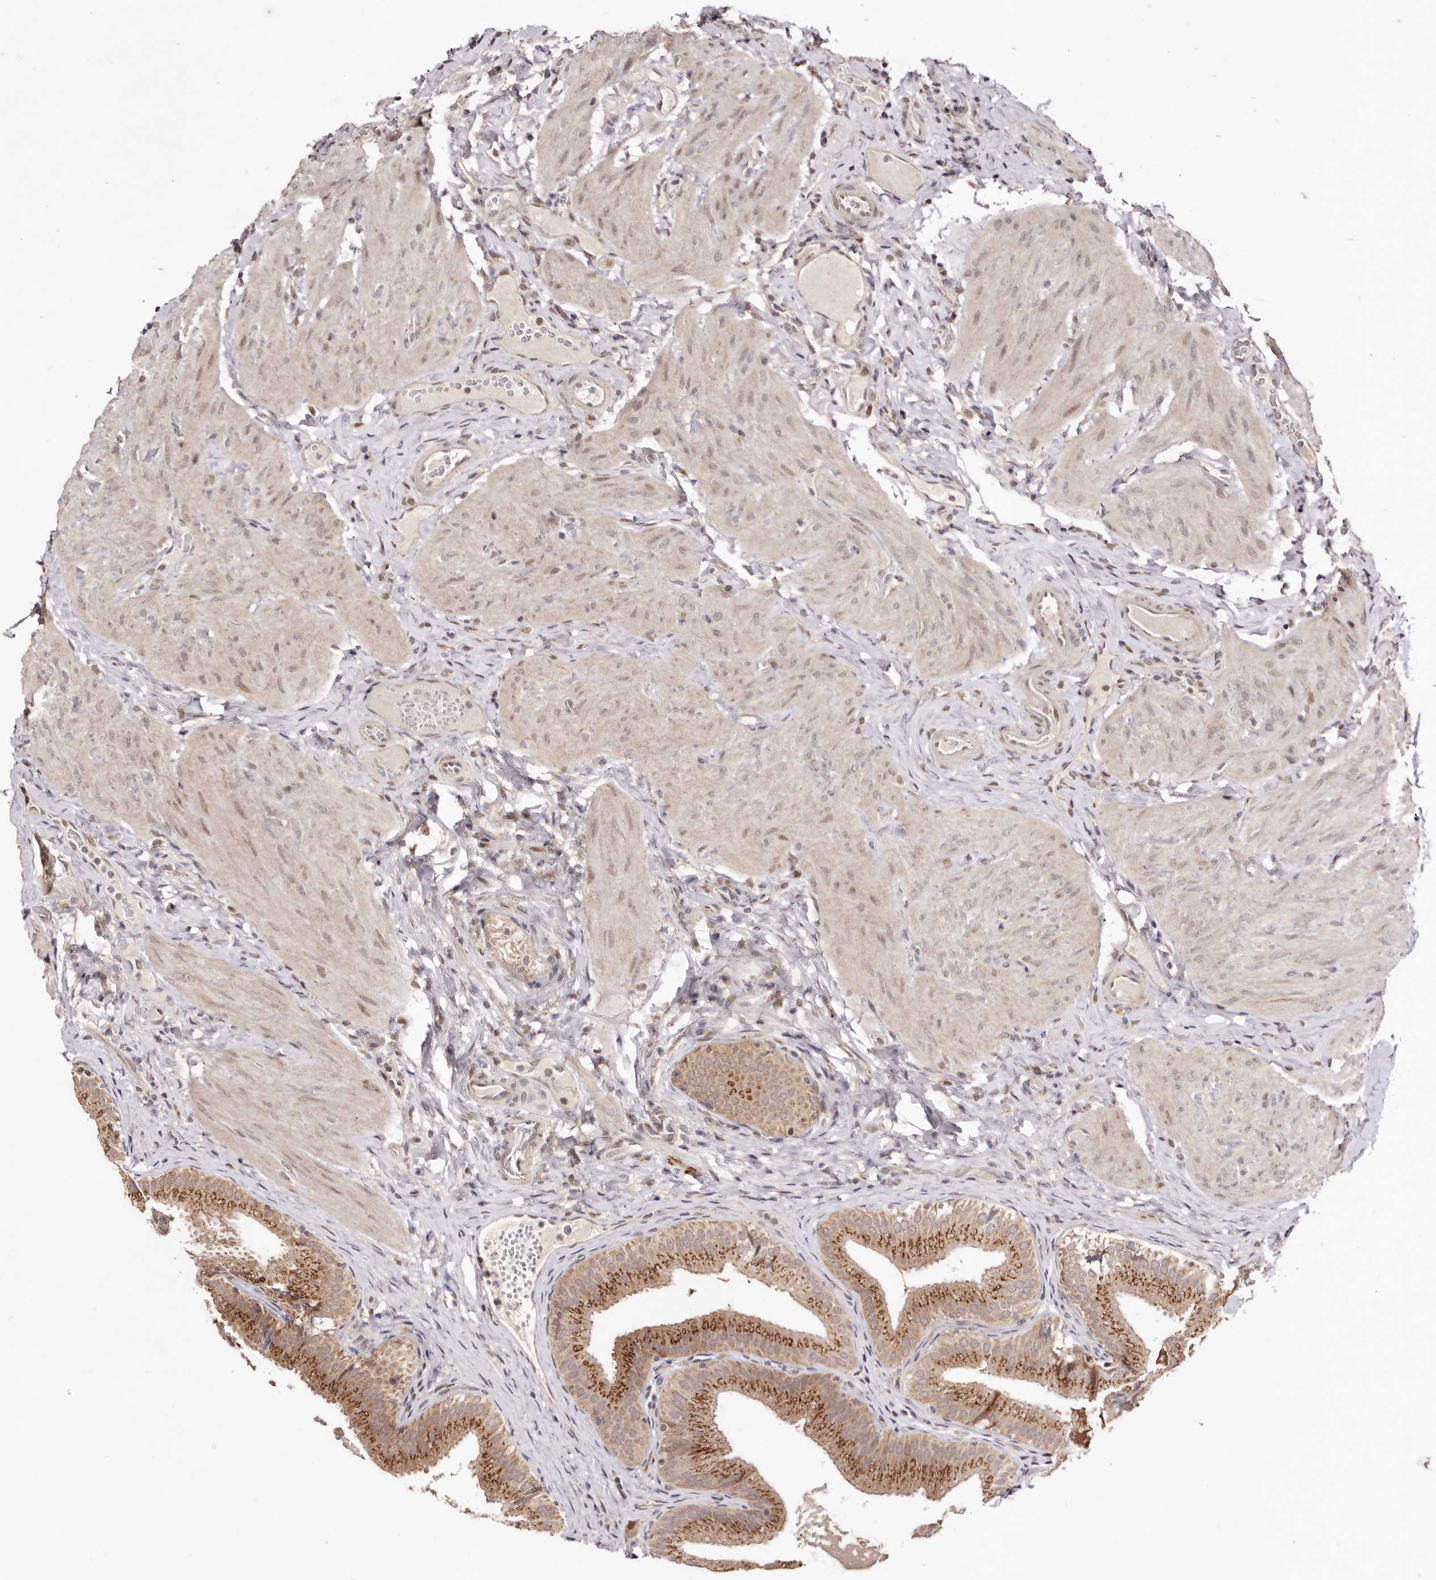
{"staining": {"intensity": "strong", "quantity": ">75%", "location": "cytoplasmic/membranous"}, "tissue": "gallbladder", "cell_type": "Glandular cells", "image_type": "normal", "snomed": [{"axis": "morphology", "description": "Normal tissue, NOS"}, {"axis": "topography", "description": "Gallbladder"}], "caption": "Immunohistochemical staining of normal human gallbladder displays strong cytoplasmic/membranous protein expression in about >75% of glandular cells. Ihc stains the protein of interest in brown and the nuclei are stained blue.", "gene": "EGR3", "patient": {"sex": "female", "age": 30}}